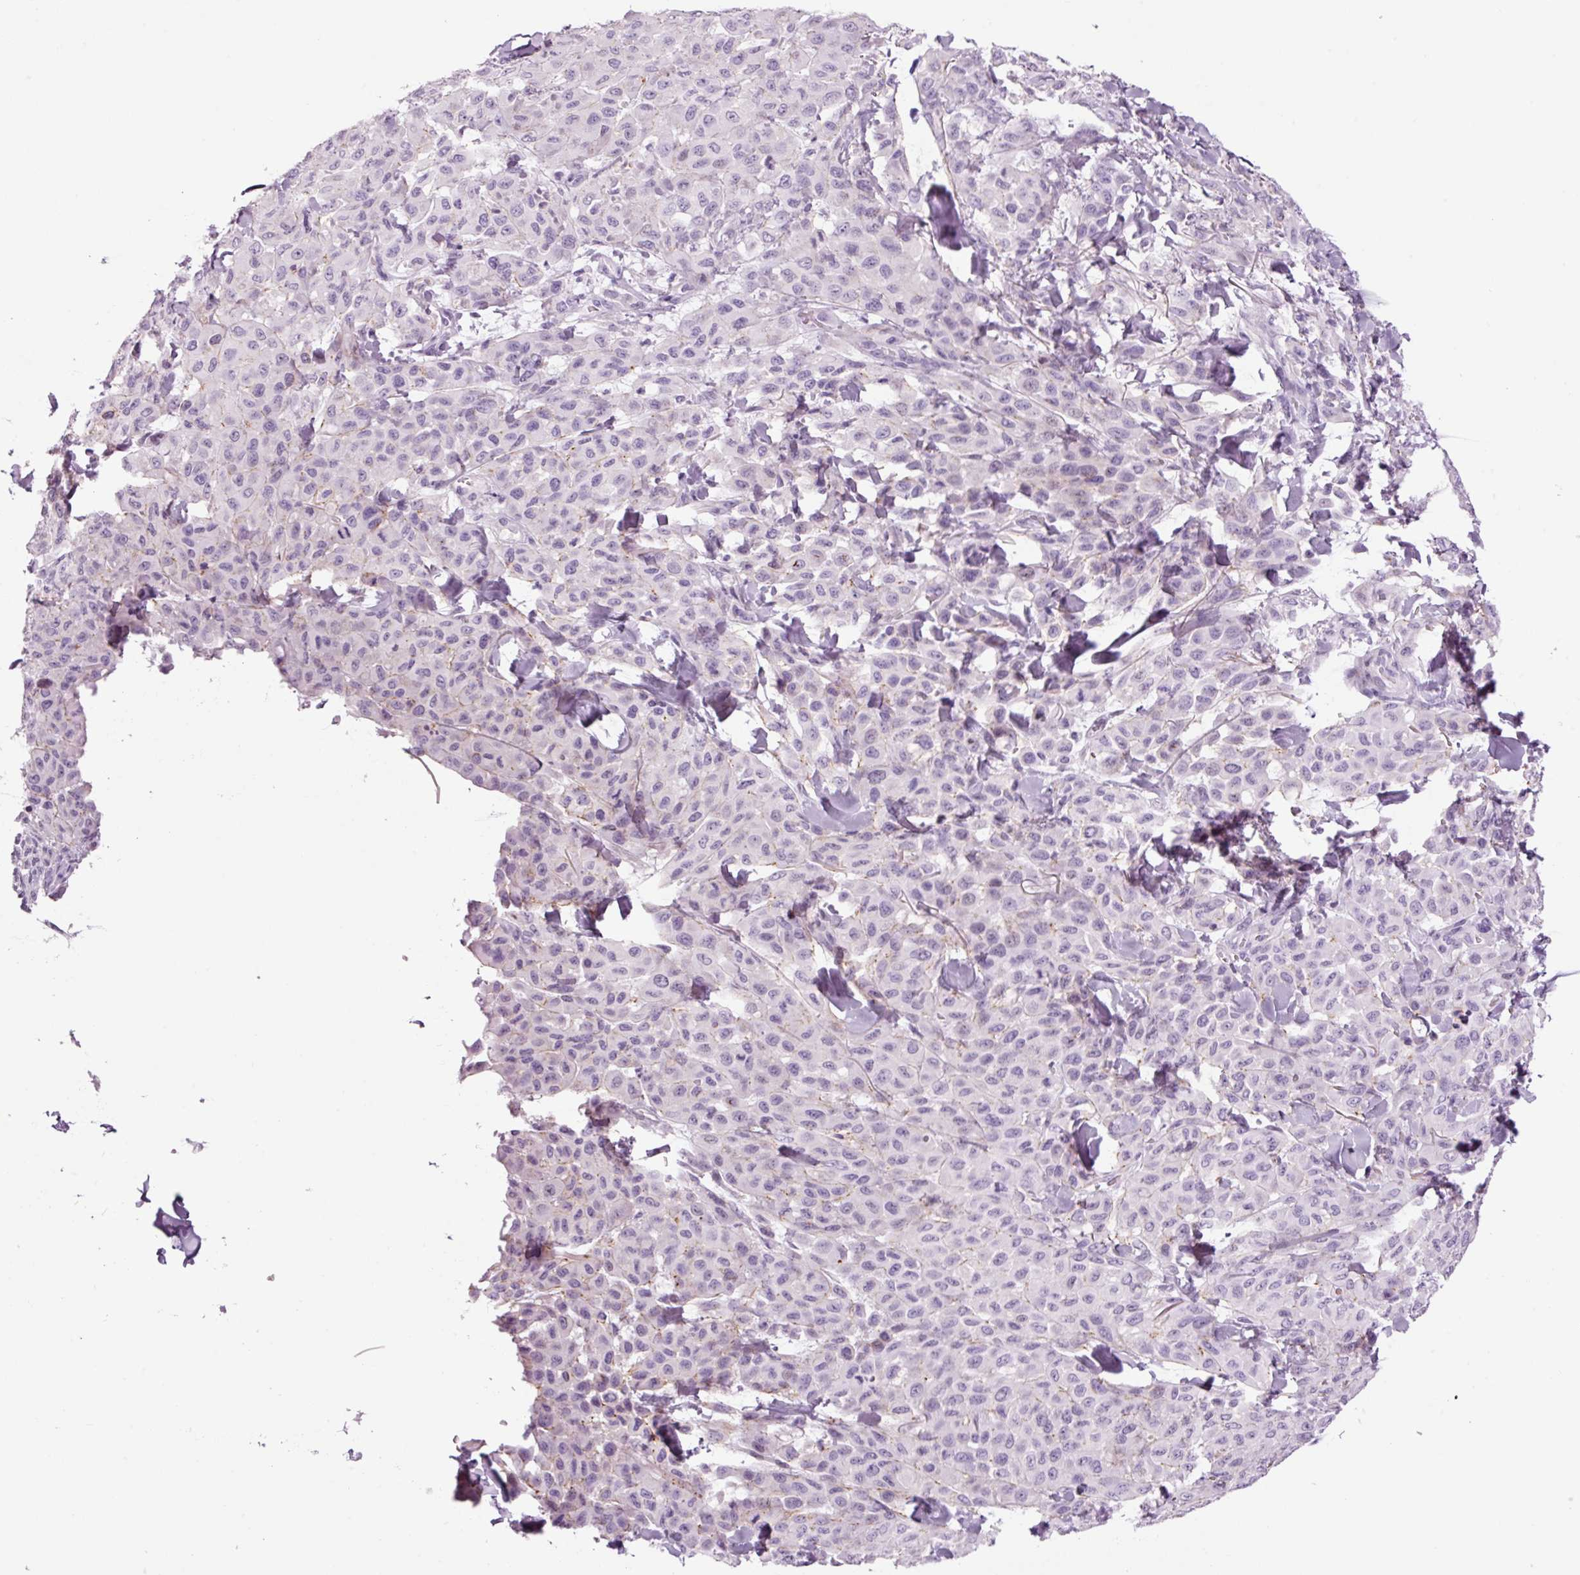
{"staining": {"intensity": "negative", "quantity": "none", "location": "none"}, "tissue": "melanoma", "cell_type": "Tumor cells", "image_type": "cancer", "snomed": [{"axis": "morphology", "description": "Malignant melanoma, Metastatic site"}, {"axis": "topography", "description": "Skin"}], "caption": "IHC image of neoplastic tissue: human malignant melanoma (metastatic site) stained with DAB reveals no significant protein positivity in tumor cells.", "gene": "KLF1", "patient": {"sex": "female", "age": 81}}